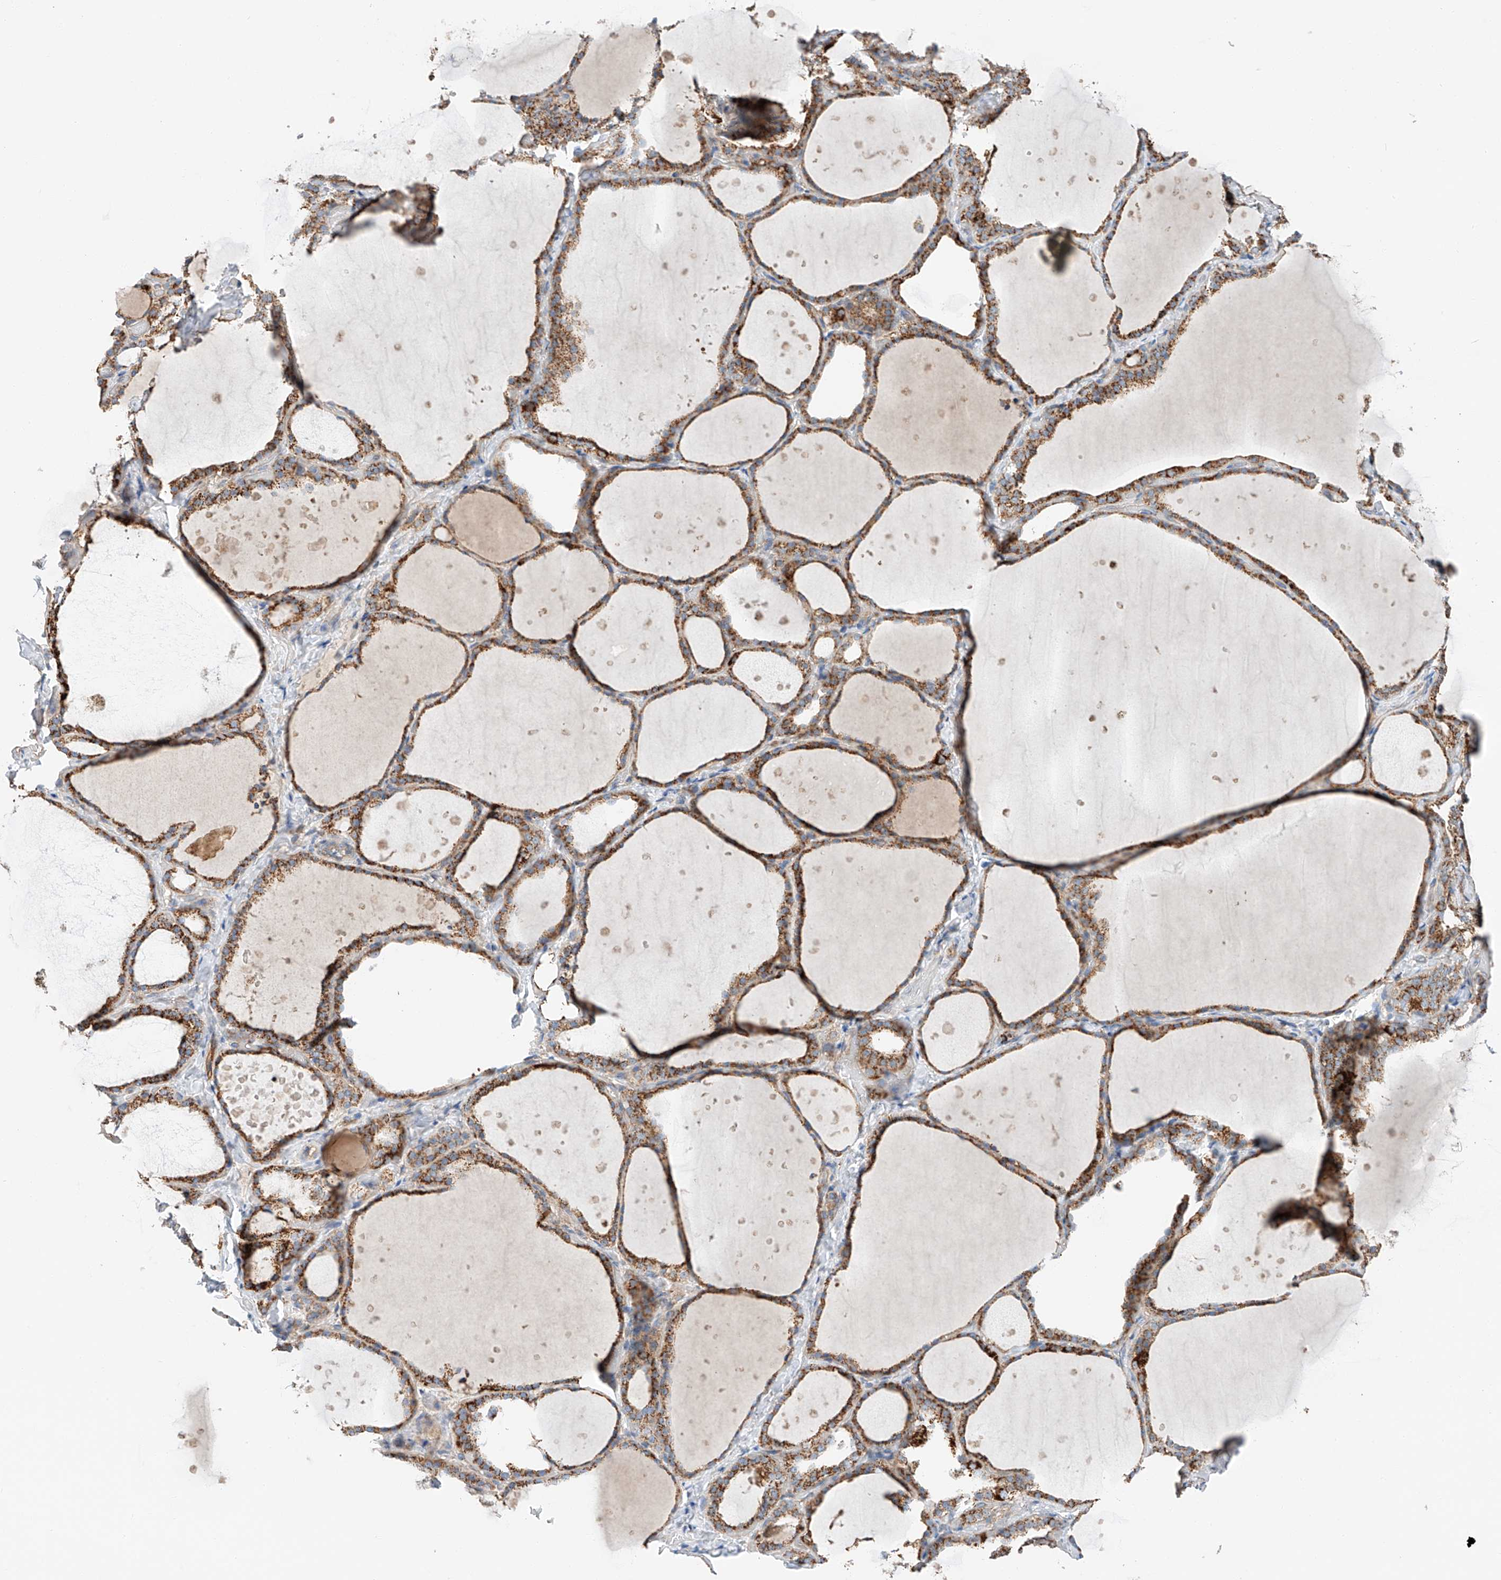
{"staining": {"intensity": "moderate", "quantity": ">75%", "location": "cytoplasmic/membranous"}, "tissue": "thyroid gland", "cell_type": "Glandular cells", "image_type": "normal", "snomed": [{"axis": "morphology", "description": "Normal tissue, NOS"}, {"axis": "topography", "description": "Thyroid gland"}], "caption": "Protein expression analysis of unremarkable human thyroid gland reveals moderate cytoplasmic/membranous staining in approximately >75% of glandular cells. The staining is performed using DAB brown chromogen to label protein expression. The nuclei are counter-stained blue using hematoxylin.", "gene": "RUSC1", "patient": {"sex": "female", "age": 44}}